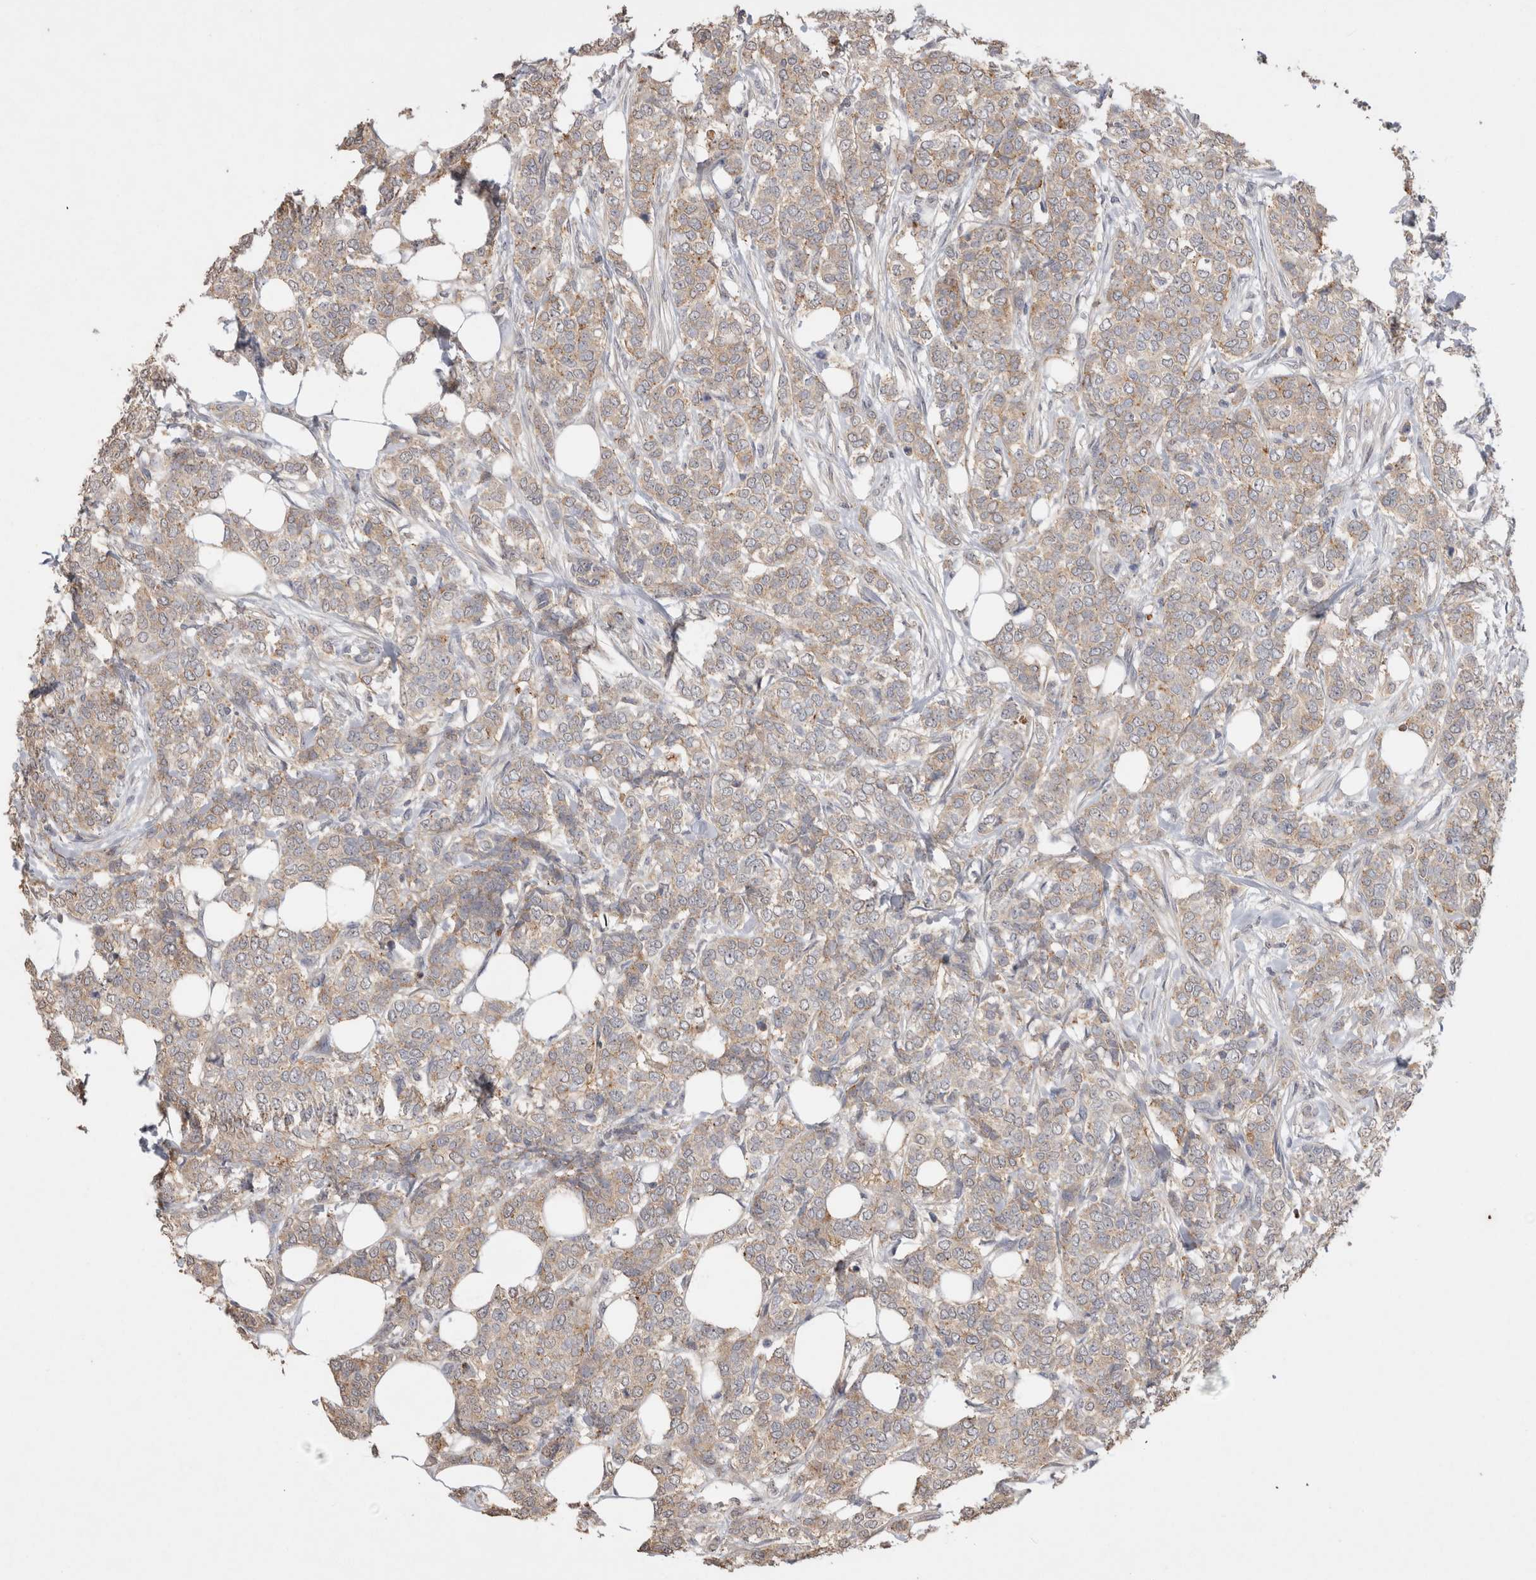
{"staining": {"intensity": "weak", "quantity": ">75%", "location": "cytoplasmic/membranous"}, "tissue": "breast cancer", "cell_type": "Tumor cells", "image_type": "cancer", "snomed": [{"axis": "morphology", "description": "Lobular carcinoma"}, {"axis": "topography", "description": "Skin"}, {"axis": "topography", "description": "Breast"}], "caption": "High-power microscopy captured an immunohistochemistry micrograph of breast cancer, revealing weak cytoplasmic/membranous expression in approximately >75% of tumor cells.", "gene": "NAALADL2", "patient": {"sex": "female", "age": 46}}